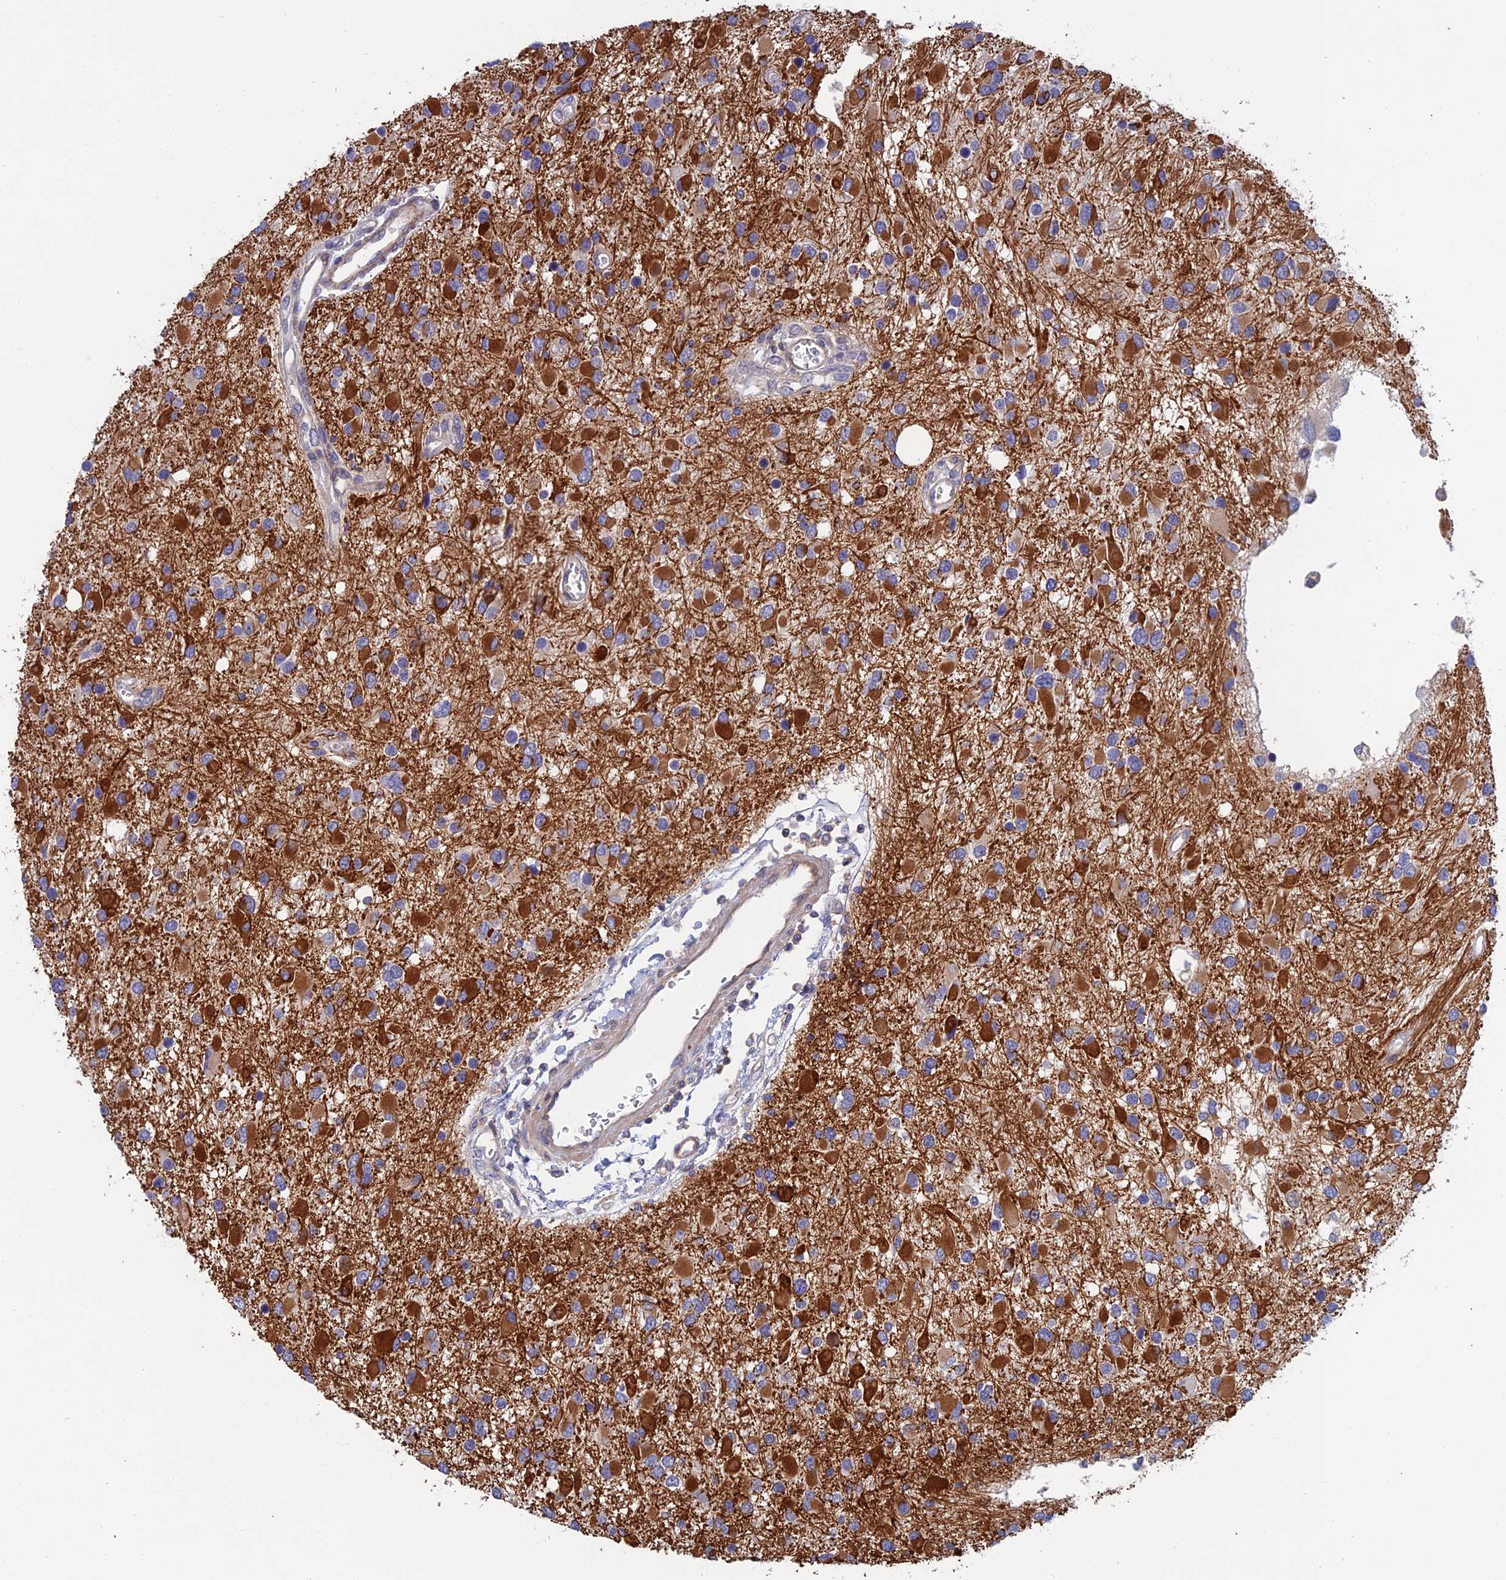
{"staining": {"intensity": "strong", "quantity": "<25%", "location": "cytoplasmic/membranous"}, "tissue": "glioma", "cell_type": "Tumor cells", "image_type": "cancer", "snomed": [{"axis": "morphology", "description": "Glioma, malignant, High grade"}, {"axis": "topography", "description": "Brain"}], "caption": "Immunohistochemical staining of glioma reveals strong cytoplasmic/membranous protein expression in about <25% of tumor cells.", "gene": "USP37", "patient": {"sex": "male", "age": 53}}